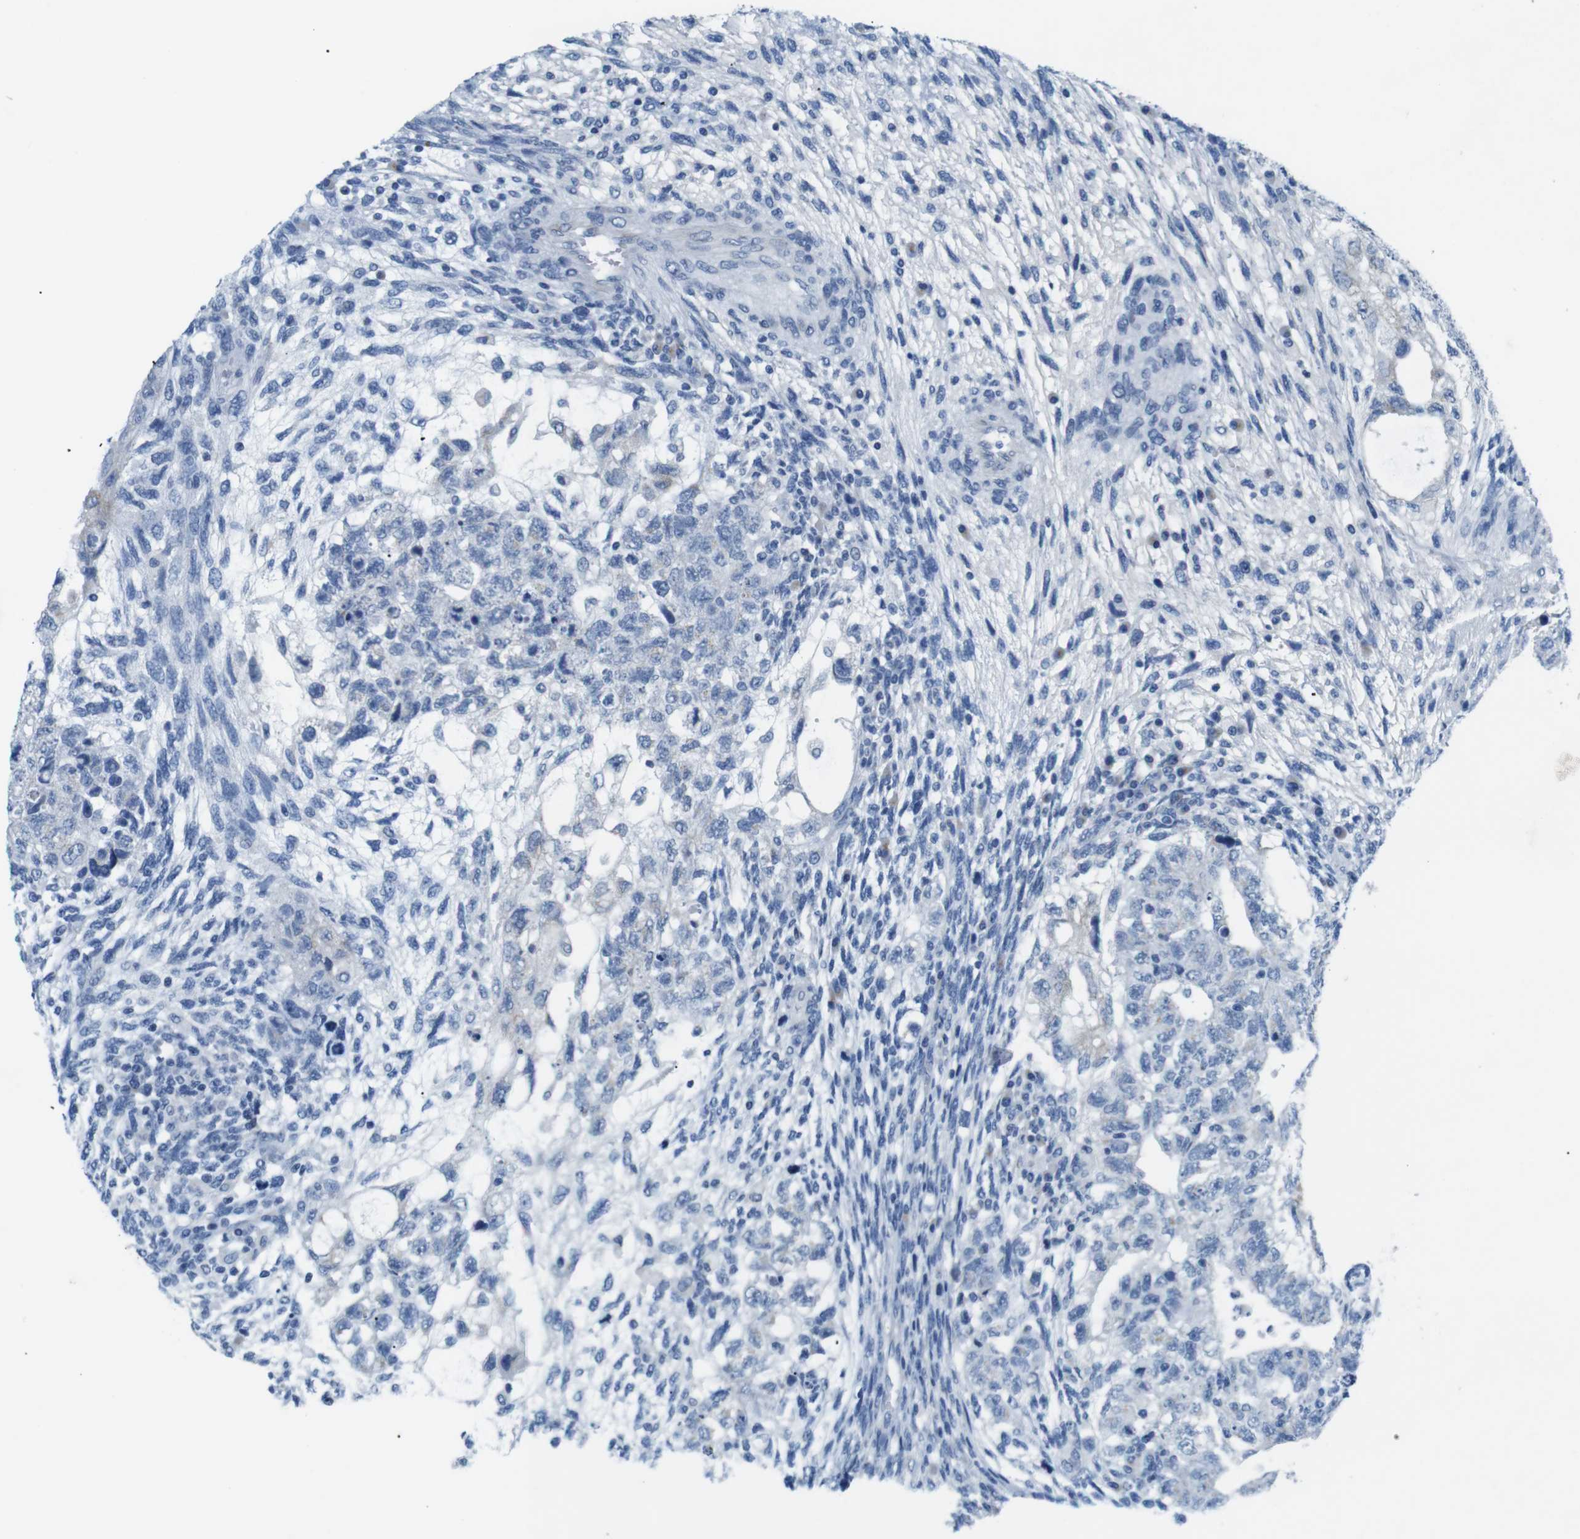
{"staining": {"intensity": "negative", "quantity": "none", "location": "none"}, "tissue": "testis cancer", "cell_type": "Tumor cells", "image_type": "cancer", "snomed": [{"axis": "morphology", "description": "Normal tissue, NOS"}, {"axis": "morphology", "description": "Carcinoma, Embryonal, NOS"}, {"axis": "topography", "description": "Testis"}], "caption": "This is a image of immunohistochemistry (IHC) staining of testis cancer (embryonal carcinoma), which shows no expression in tumor cells. (Stains: DAB (3,3'-diaminobenzidine) IHC with hematoxylin counter stain, Microscopy: brightfield microscopy at high magnification).", "gene": "GOLGA2", "patient": {"sex": "male", "age": 36}}